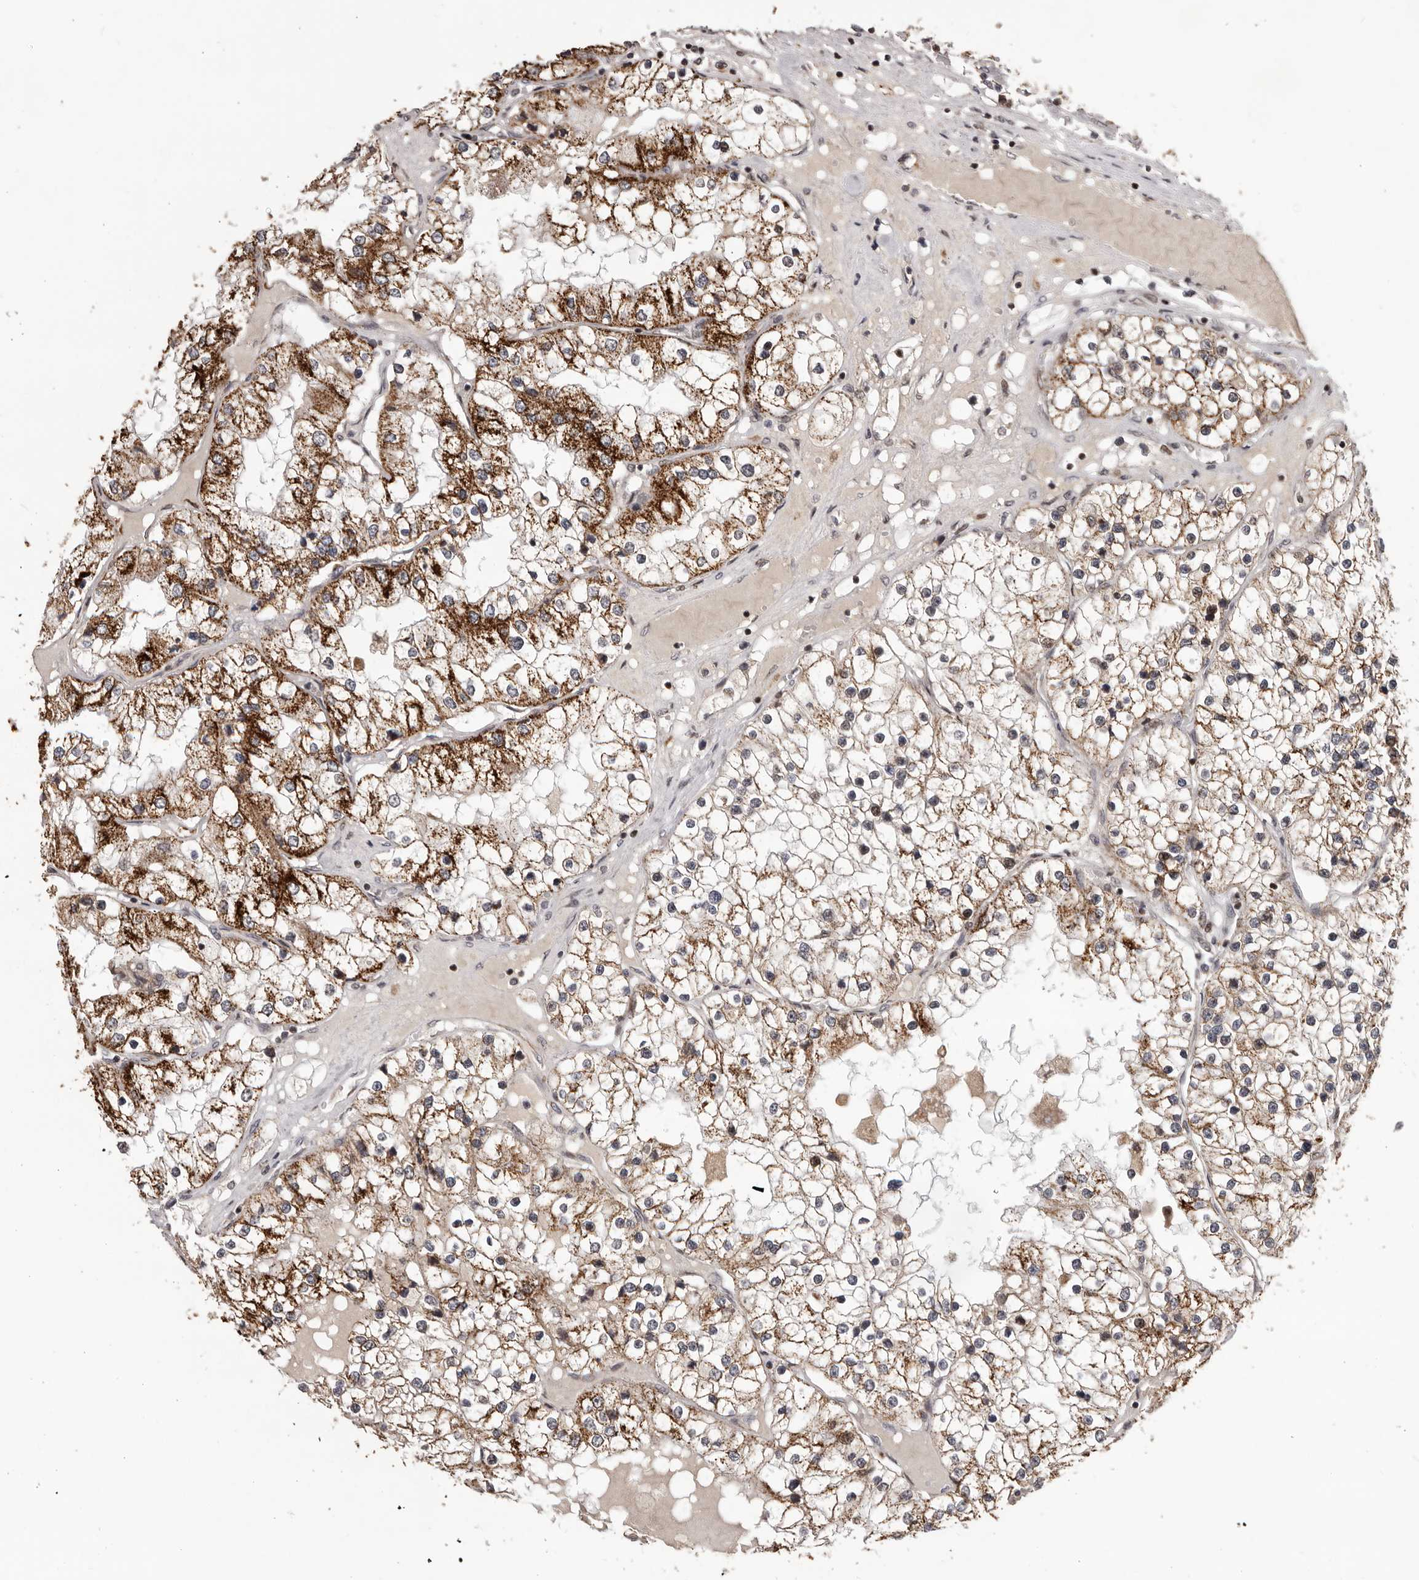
{"staining": {"intensity": "strong", "quantity": ">75%", "location": "cytoplasmic/membranous"}, "tissue": "renal cancer", "cell_type": "Tumor cells", "image_type": "cancer", "snomed": [{"axis": "morphology", "description": "Adenocarcinoma, NOS"}, {"axis": "topography", "description": "Kidney"}], "caption": "IHC micrograph of renal cancer (adenocarcinoma) stained for a protein (brown), which demonstrates high levels of strong cytoplasmic/membranous staining in about >75% of tumor cells.", "gene": "C17orf99", "patient": {"sex": "male", "age": 68}}